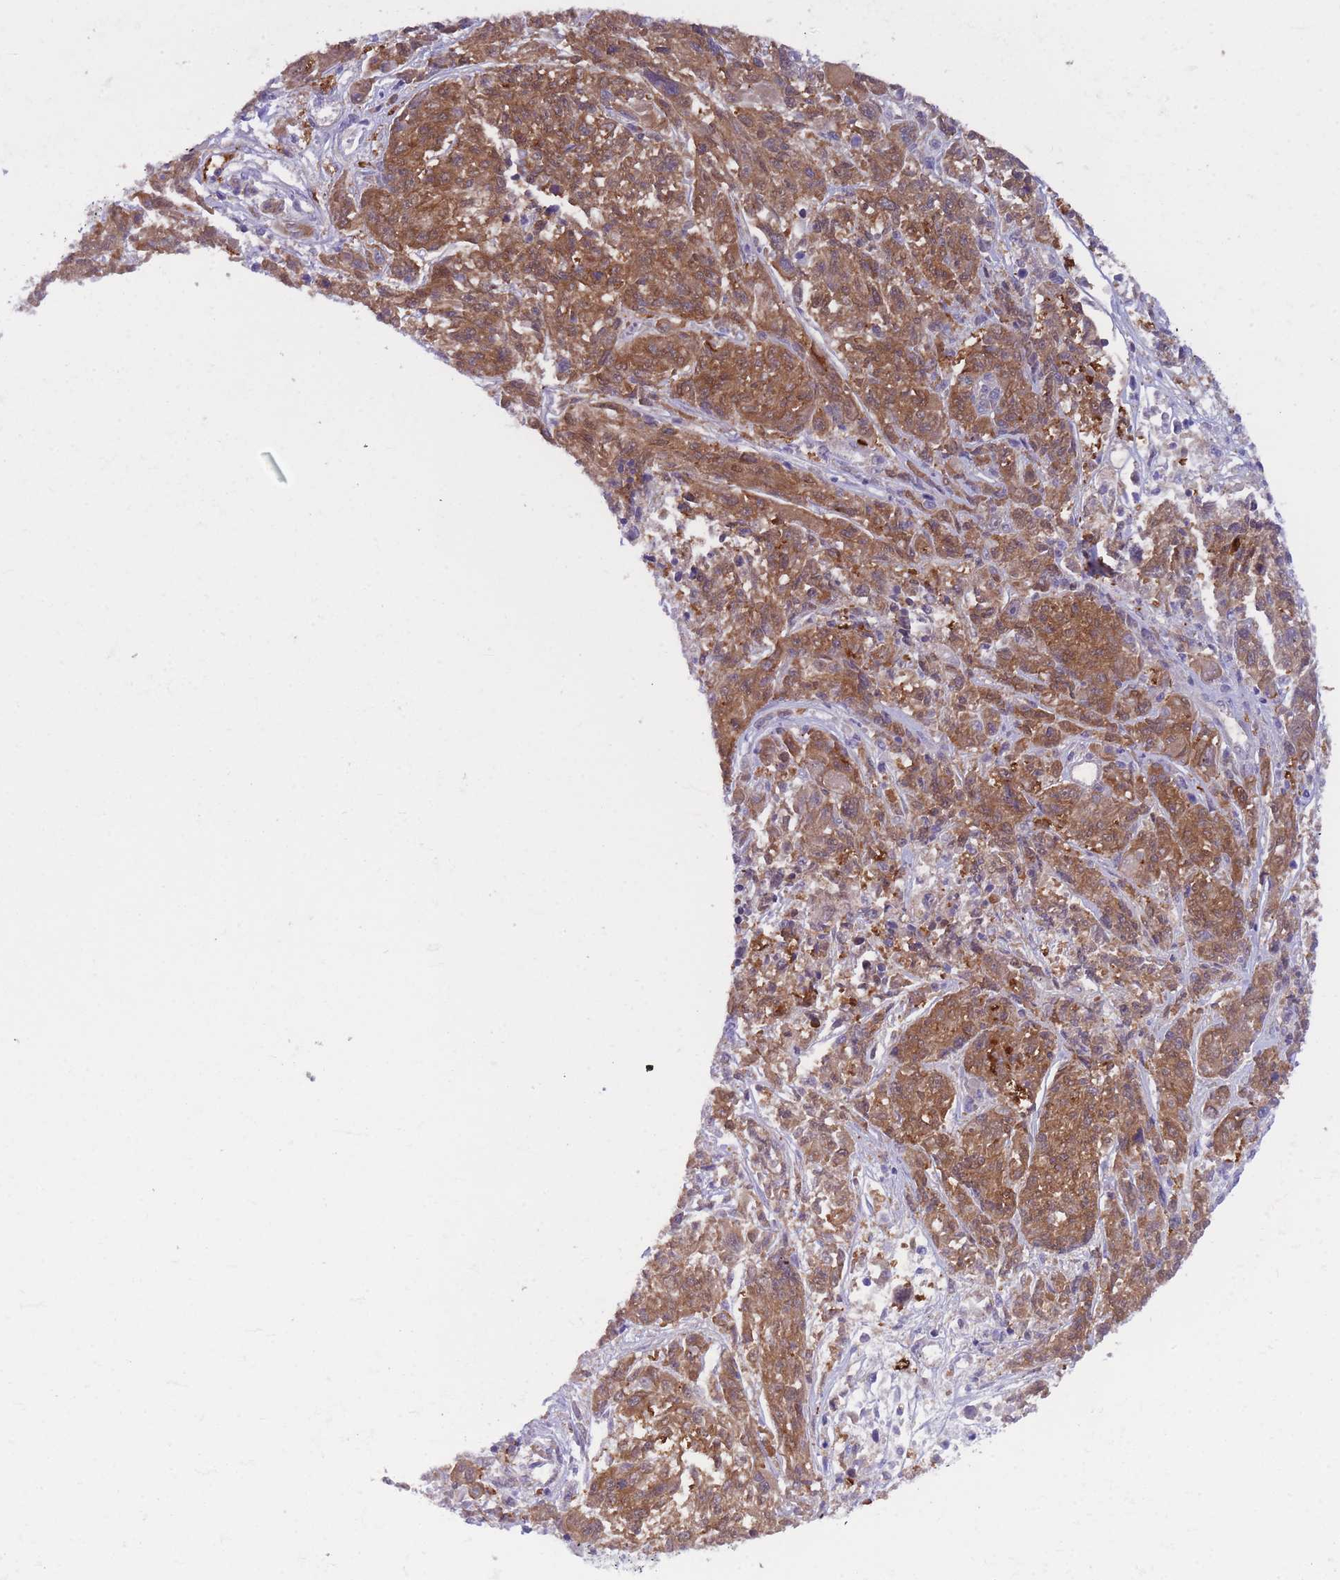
{"staining": {"intensity": "moderate", "quantity": ">75%", "location": "cytoplasmic/membranous"}, "tissue": "melanoma", "cell_type": "Tumor cells", "image_type": "cancer", "snomed": [{"axis": "morphology", "description": "Malignant melanoma, NOS"}, {"axis": "topography", "description": "Skin"}], "caption": "A brown stain labels moderate cytoplasmic/membranous positivity of a protein in human melanoma tumor cells.", "gene": "QTRT1", "patient": {"sex": "male", "age": 53}}